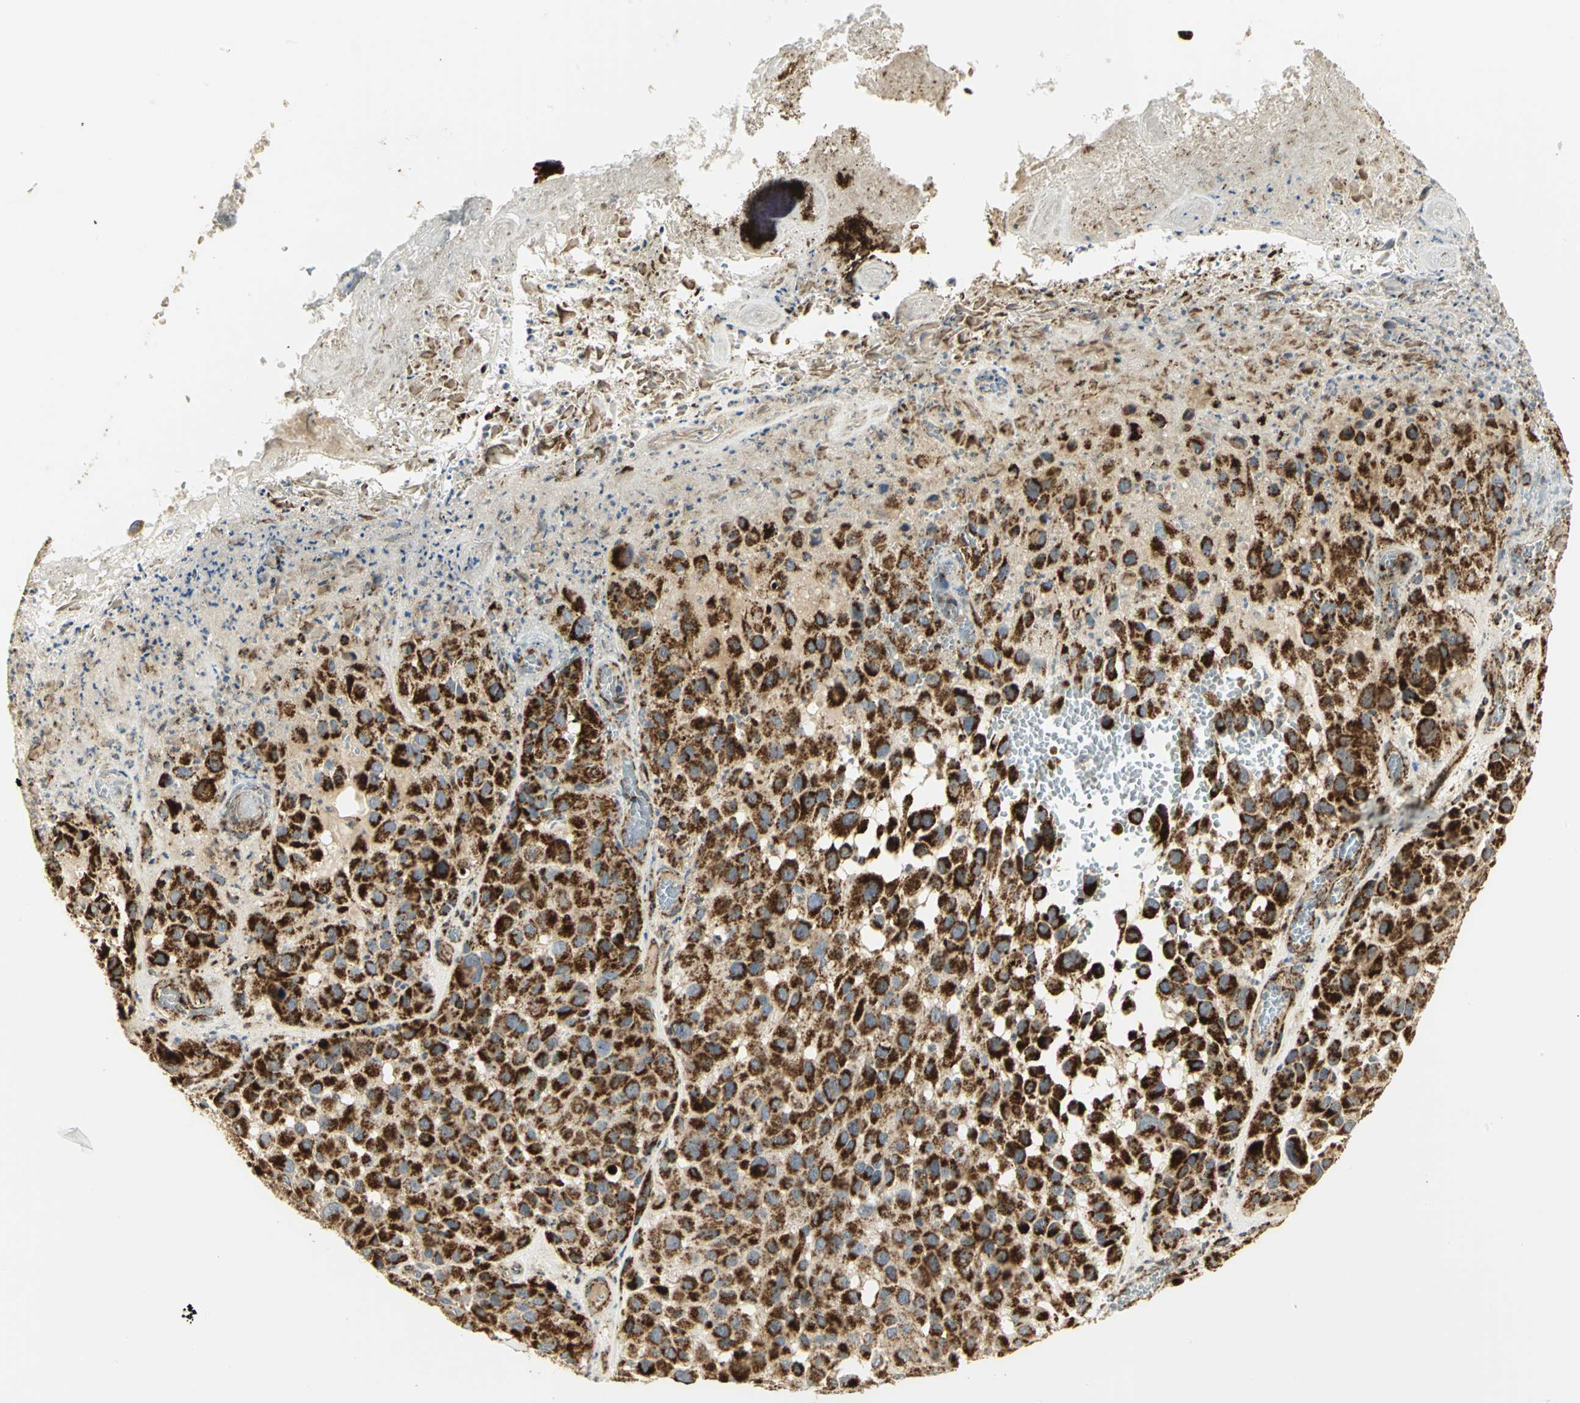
{"staining": {"intensity": "strong", "quantity": ">75%", "location": "cytoplasmic/membranous"}, "tissue": "melanoma", "cell_type": "Tumor cells", "image_type": "cancer", "snomed": [{"axis": "morphology", "description": "Malignant melanoma, NOS"}, {"axis": "topography", "description": "Skin"}], "caption": "A histopathology image of melanoma stained for a protein reveals strong cytoplasmic/membranous brown staining in tumor cells.", "gene": "VDAC1", "patient": {"sex": "female", "age": 21}}